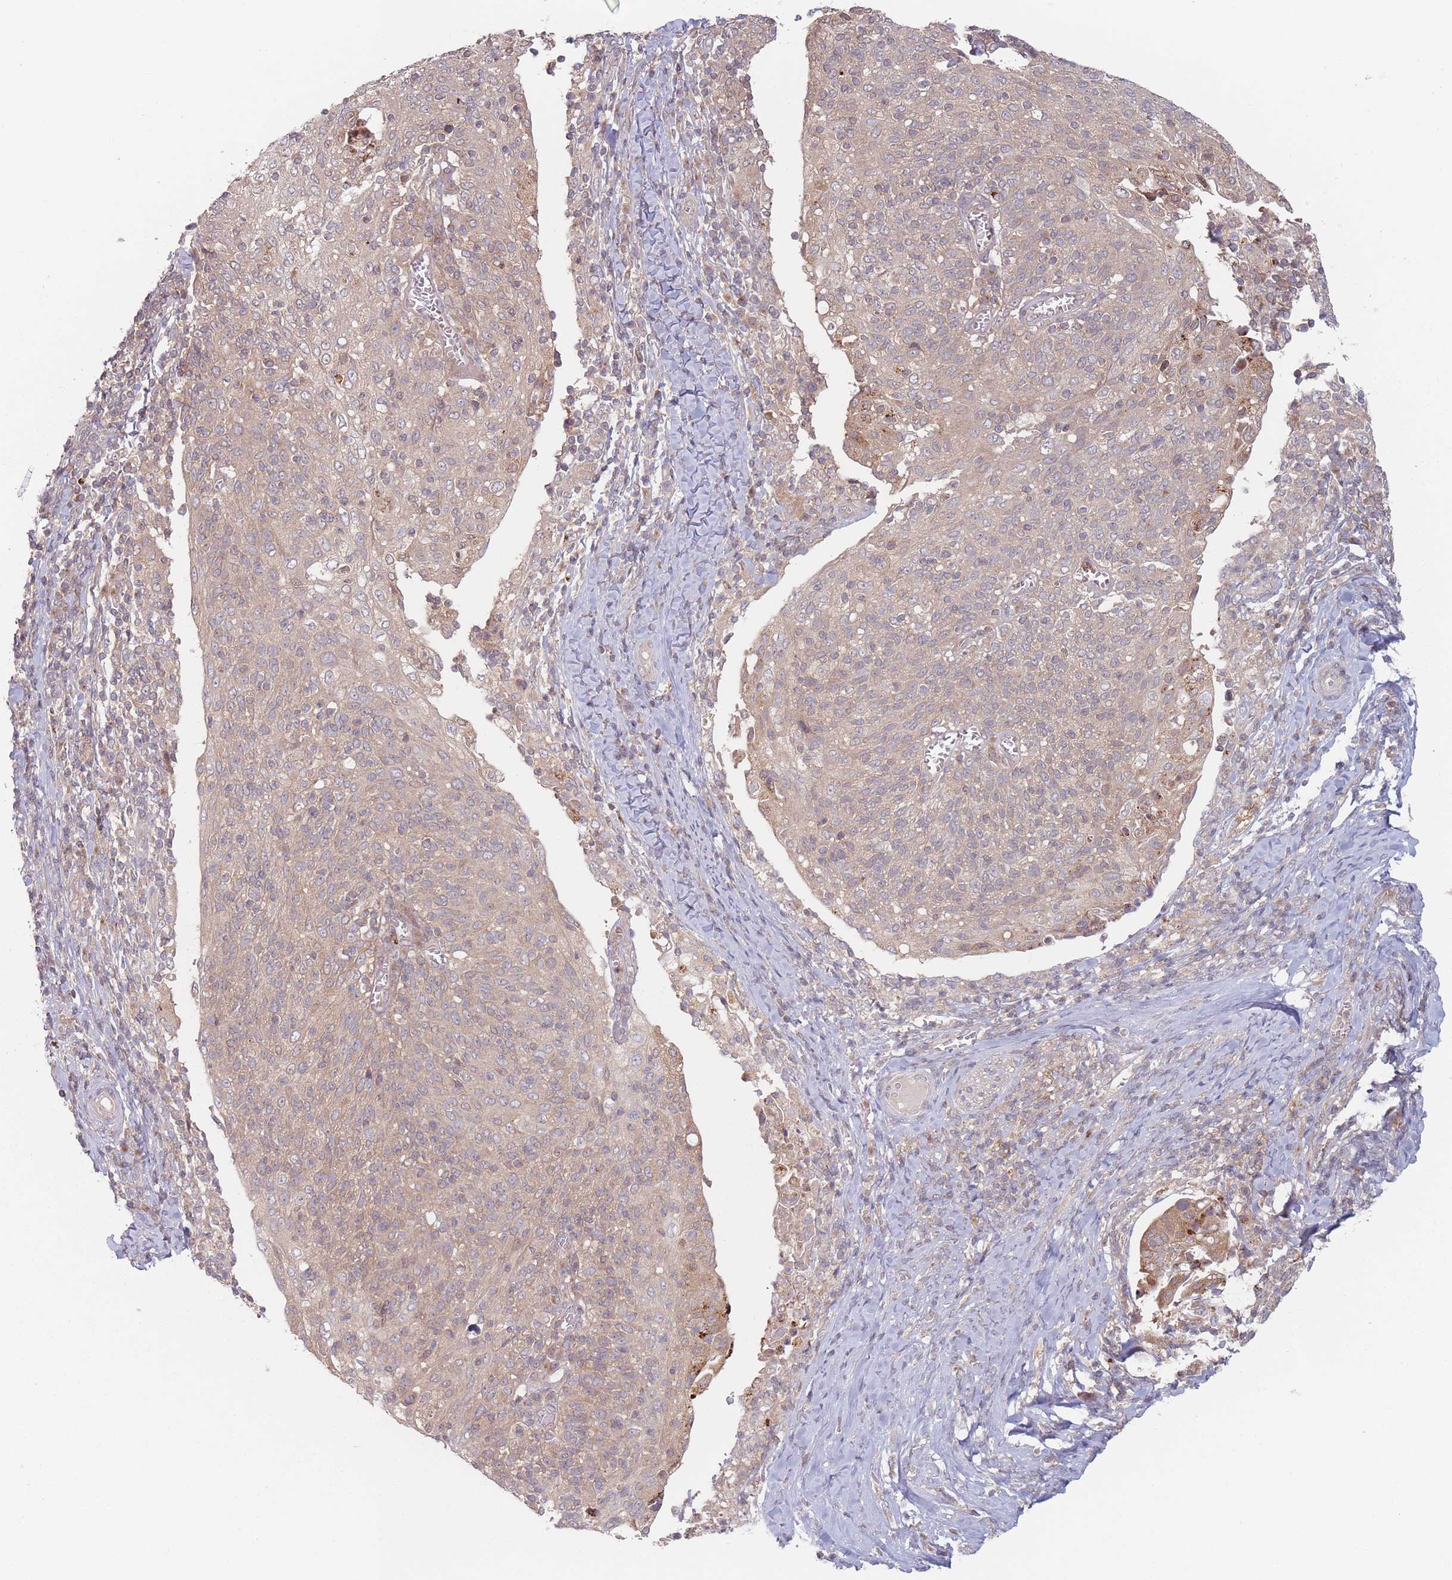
{"staining": {"intensity": "moderate", "quantity": "25%-75%", "location": "cytoplasmic/membranous"}, "tissue": "cervical cancer", "cell_type": "Tumor cells", "image_type": "cancer", "snomed": [{"axis": "morphology", "description": "Squamous cell carcinoma, NOS"}, {"axis": "topography", "description": "Cervix"}], "caption": "Human squamous cell carcinoma (cervical) stained with a brown dye demonstrates moderate cytoplasmic/membranous positive staining in approximately 25%-75% of tumor cells.", "gene": "PPM1A", "patient": {"sex": "female", "age": 52}}